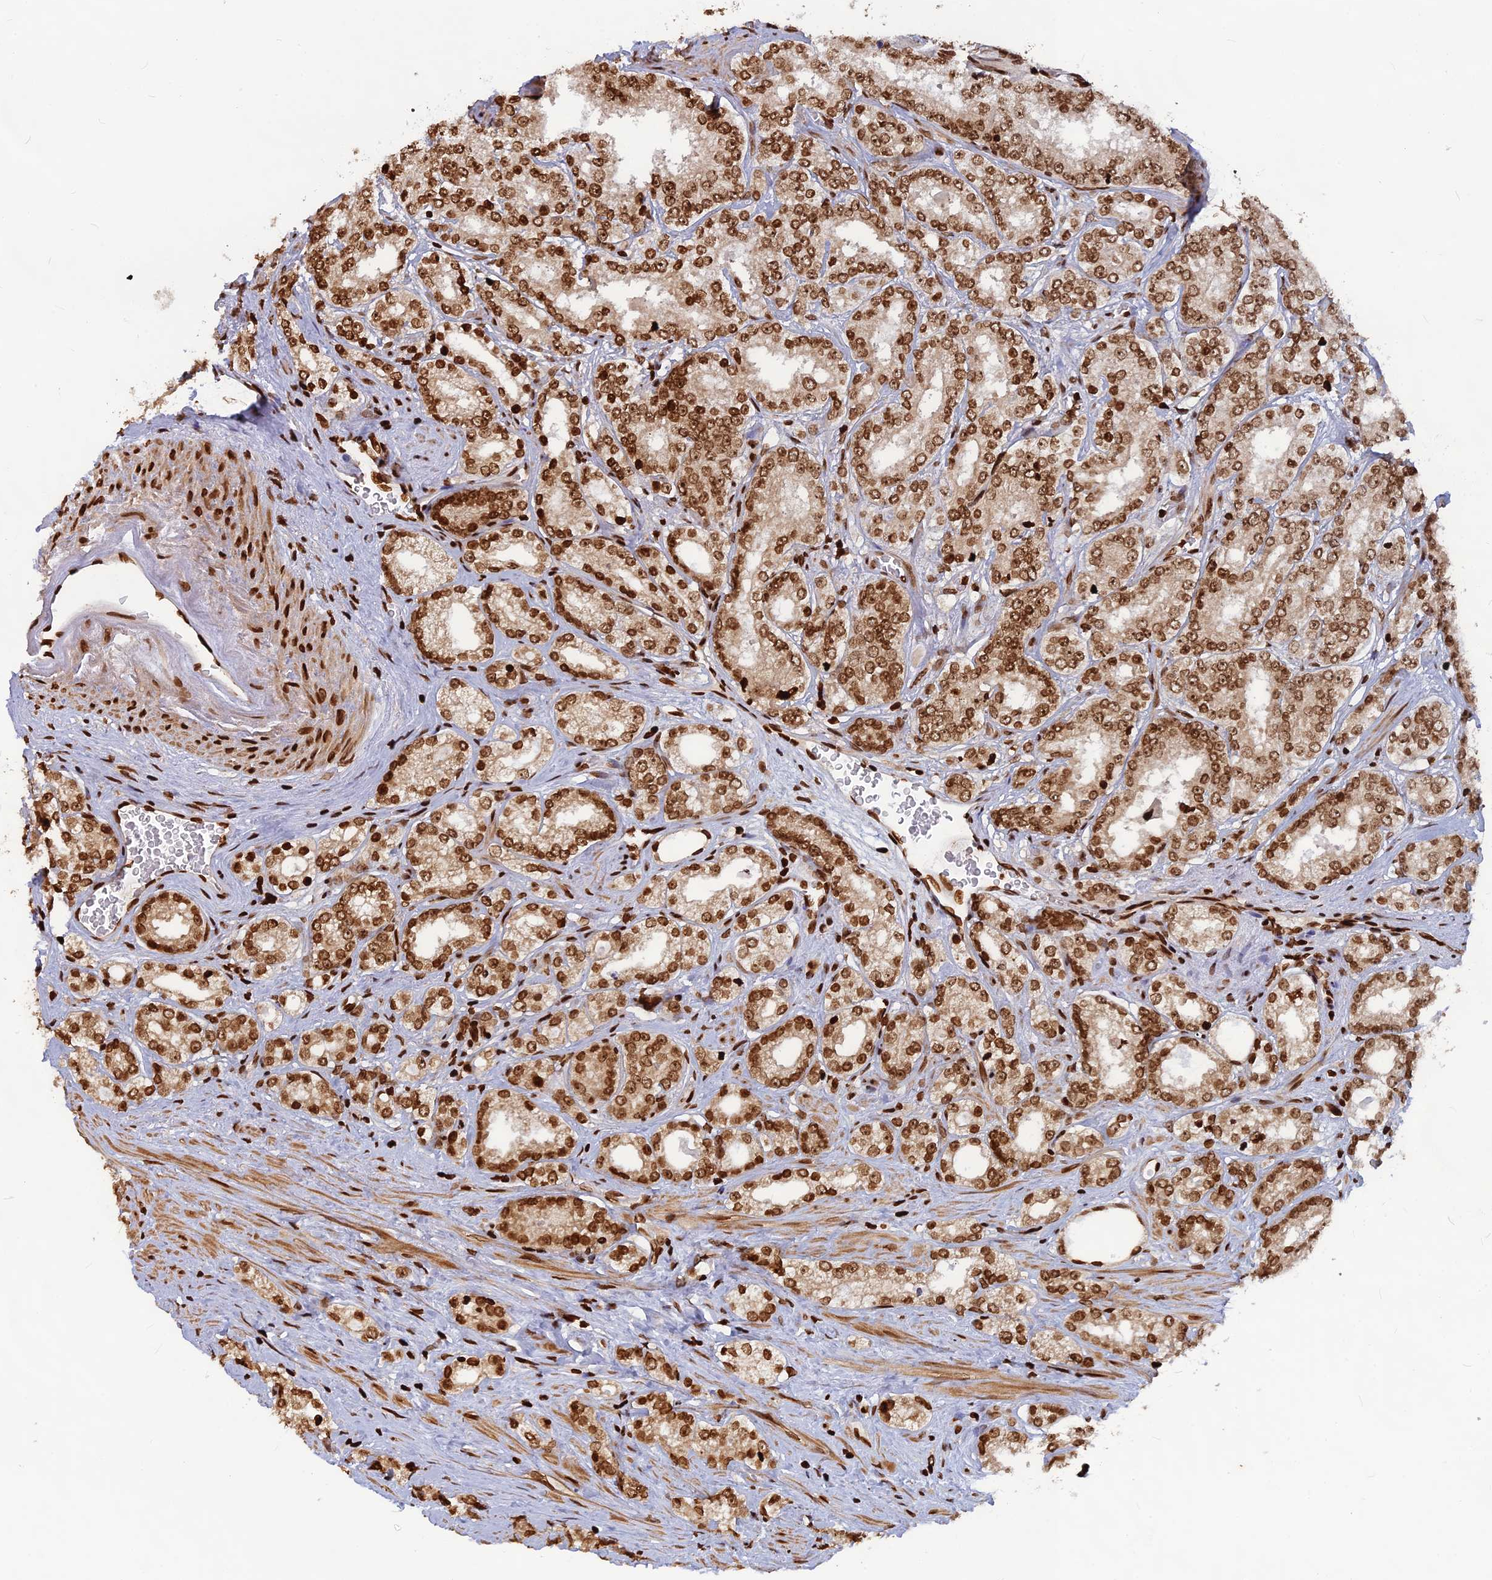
{"staining": {"intensity": "strong", "quantity": ">75%", "location": "nuclear"}, "tissue": "prostate cancer", "cell_type": "Tumor cells", "image_type": "cancer", "snomed": [{"axis": "morphology", "description": "Normal tissue, NOS"}, {"axis": "morphology", "description": "Adenocarcinoma, High grade"}, {"axis": "topography", "description": "Prostate"}], "caption": "Protein staining of prostate high-grade adenocarcinoma tissue exhibits strong nuclear staining in about >75% of tumor cells. Nuclei are stained in blue.", "gene": "TET2", "patient": {"sex": "male", "age": 83}}